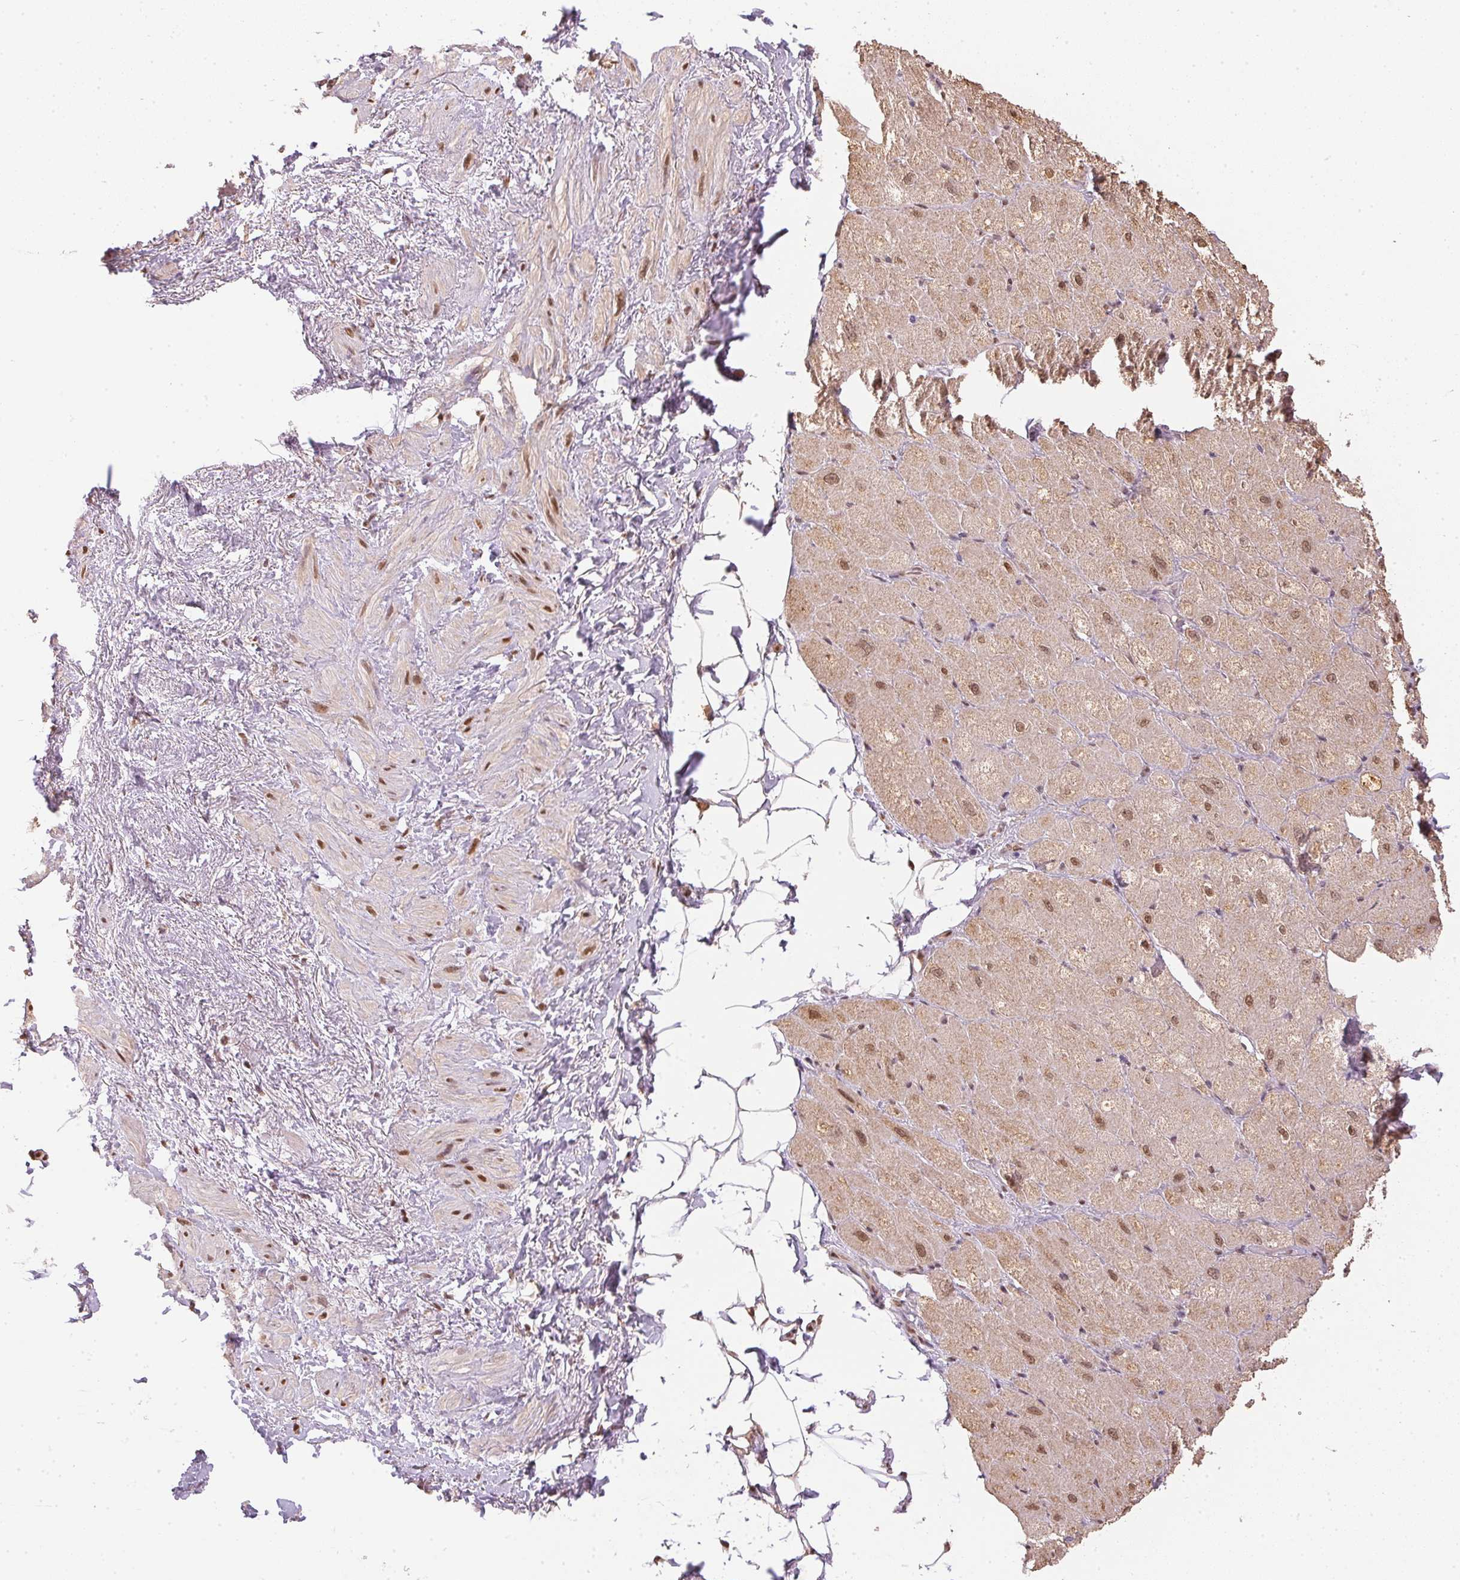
{"staining": {"intensity": "weak", "quantity": "25%-75%", "location": "cytoplasmic/membranous,nuclear"}, "tissue": "heart muscle", "cell_type": "Cardiomyocytes", "image_type": "normal", "snomed": [{"axis": "morphology", "description": "Normal tissue, NOS"}, {"axis": "topography", "description": "Heart"}], "caption": "High-magnification brightfield microscopy of normal heart muscle stained with DAB (3,3'-diaminobenzidine) (brown) and counterstained with hematoxylin (blue). cardiomyocytes exhibit weak cytoplasmic/membranous,nuclear expression is seen in about25%-75% of cells.", "gene": "TPI1", "patient": {"sex": "male", "age": 62}}